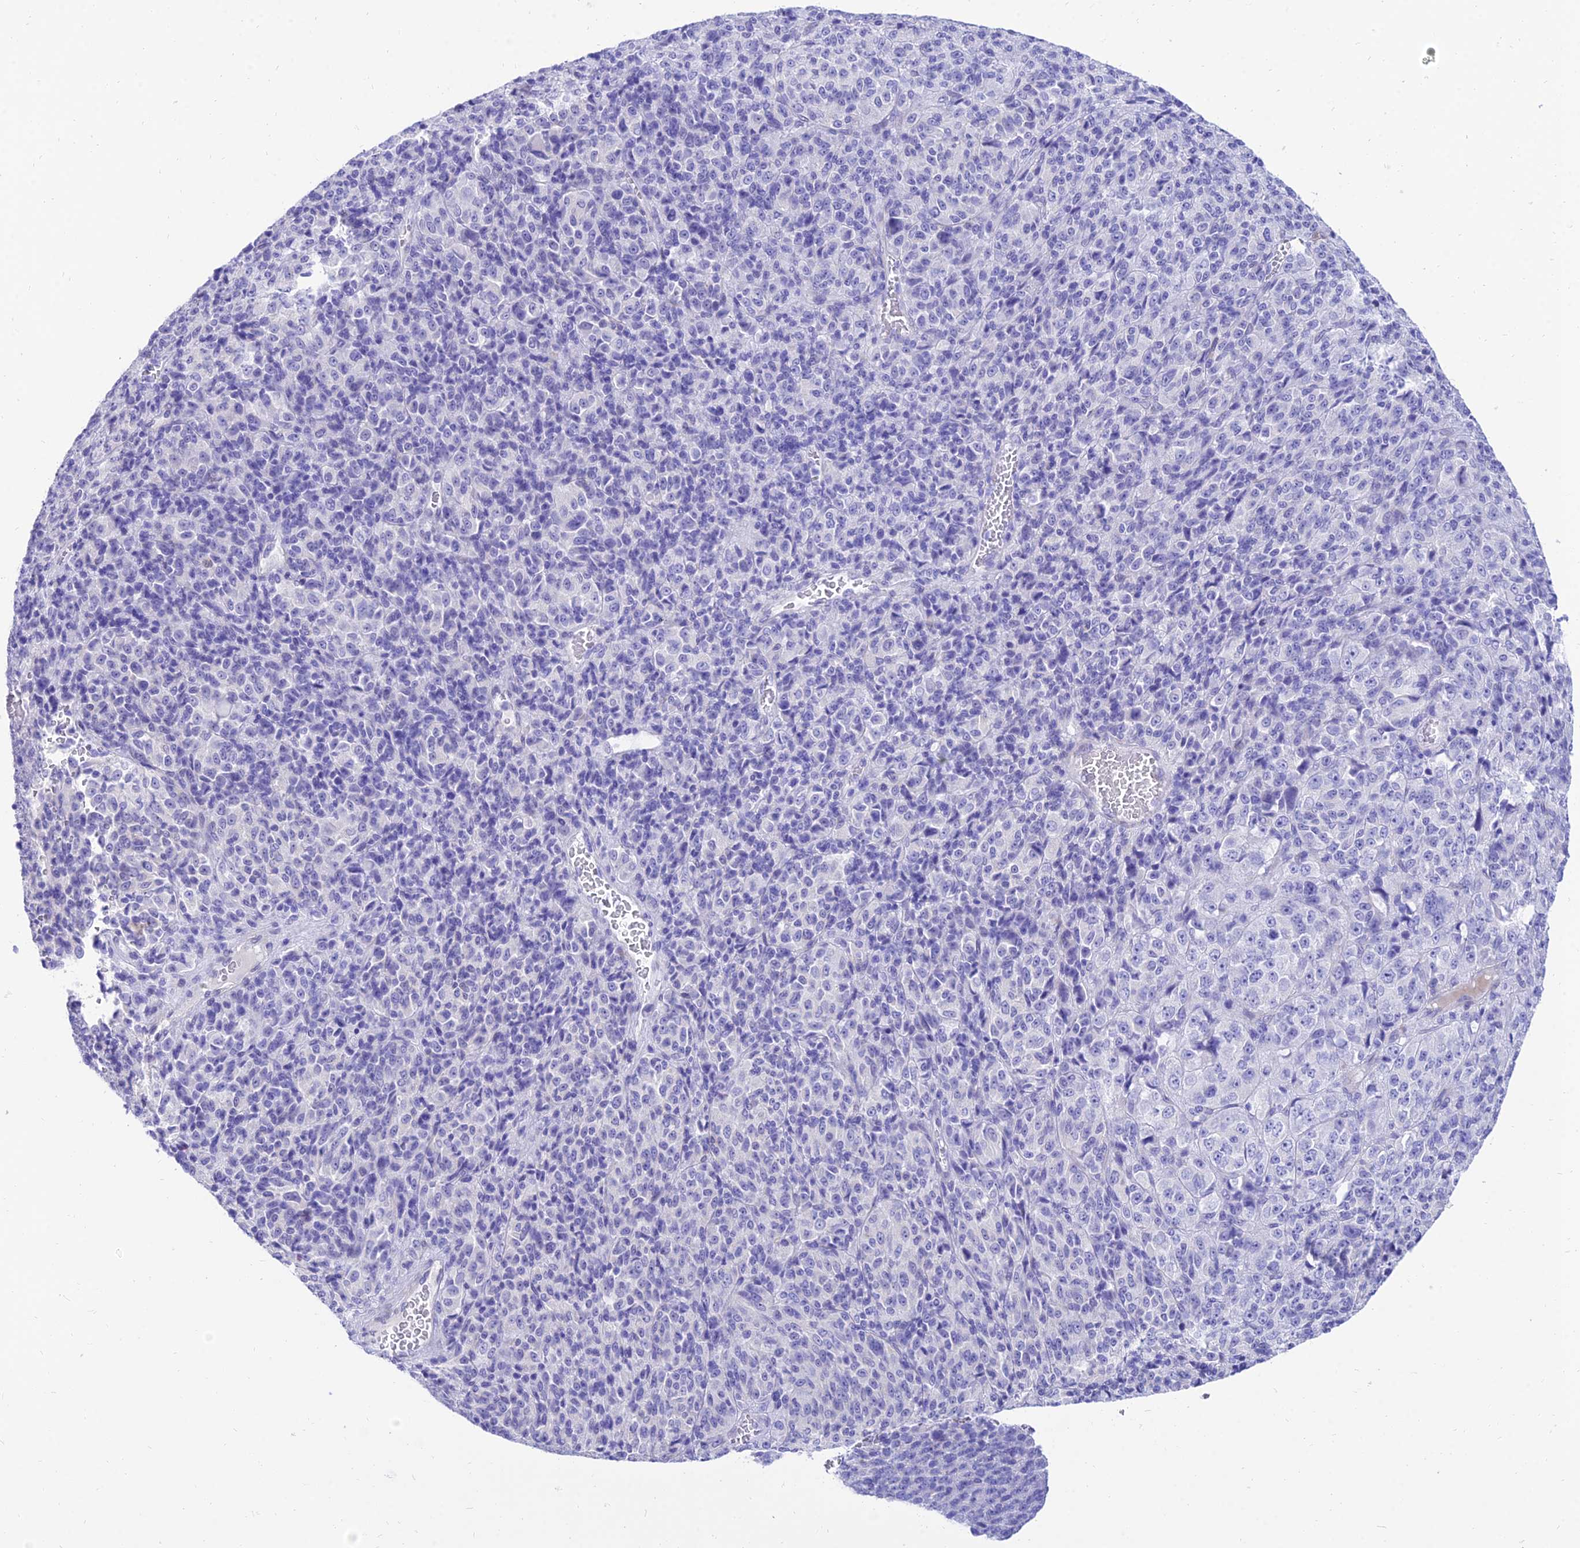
{"staining": {"intensity": "negative", "quantity": "none", "location": "none"}, "tissue": "melanoma", "cell_type": "Tumor cells", "image_type": "cancer", "snomed": [{"axis": "morphology", "description": "Malignant melanoma, Metastatic site"}, {"axis": "topography", "description": "Brain"}], "caption": "Tumor cells are negative for protein expression in human melanoma. Brightfield microscopy of IHC stained with DAB (3,3'-diaminobenzidine) (brown) and hematoxylin (blue), captured at high magnification.", "gene": "TAC3", "patient": {"sex": "female", "age": 56}}